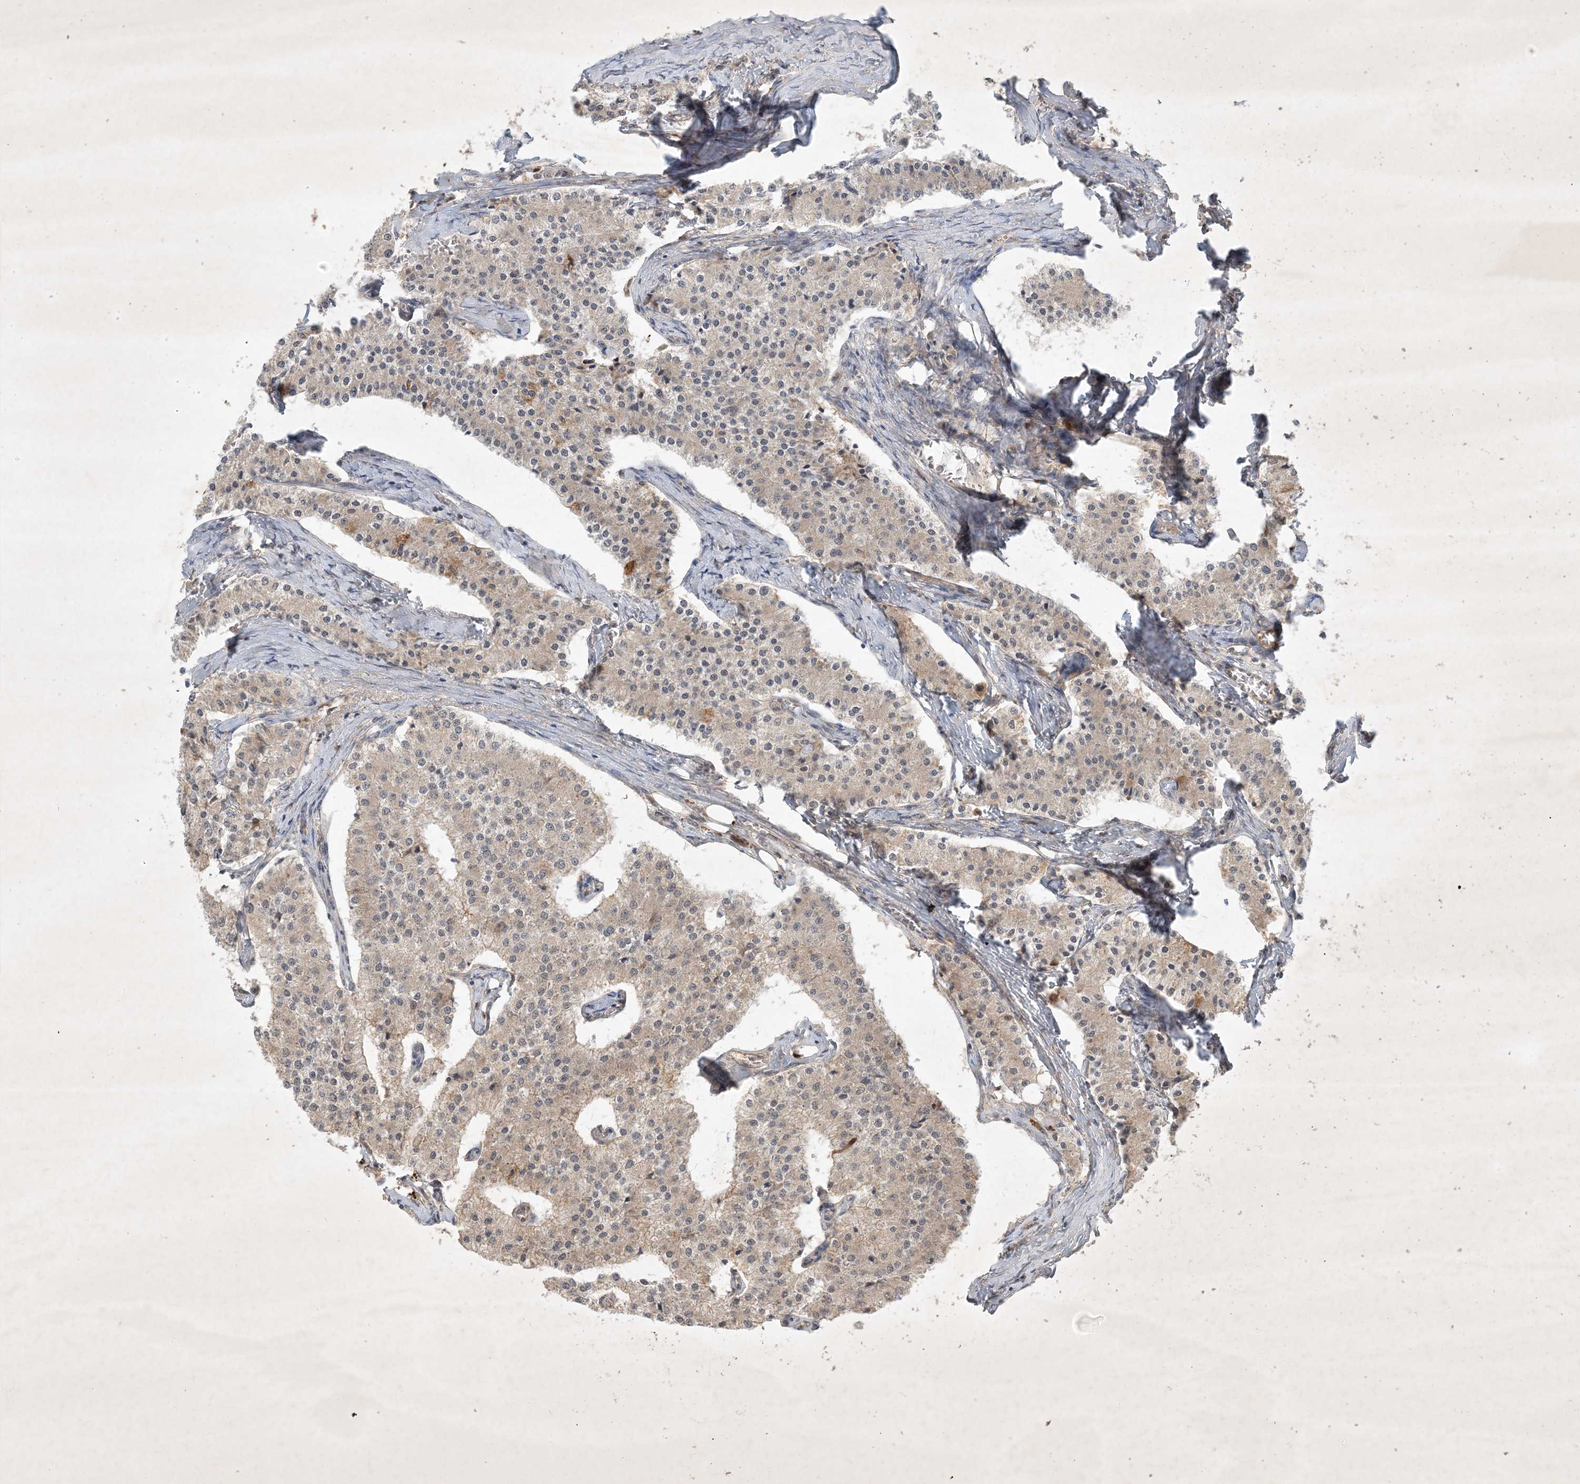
{"staining": {"intensity": "weak", "quantity": "<25%", "location": "cytoplasmic/membranous"}, "tissue": "carcinoid", "cell_type": "Tumor cells", "image_type": "cancer", "snomed": [{"axis": "morphology", "description": "Carcinoid, malignant, NOS"}, {"axis": "topography", "description": "Colon"}], "caption": "Tumor cells show no significant positivity in carcinoid.", "gene": "ZCCHC4", "patient": {"sex": "female", "age": 52}}